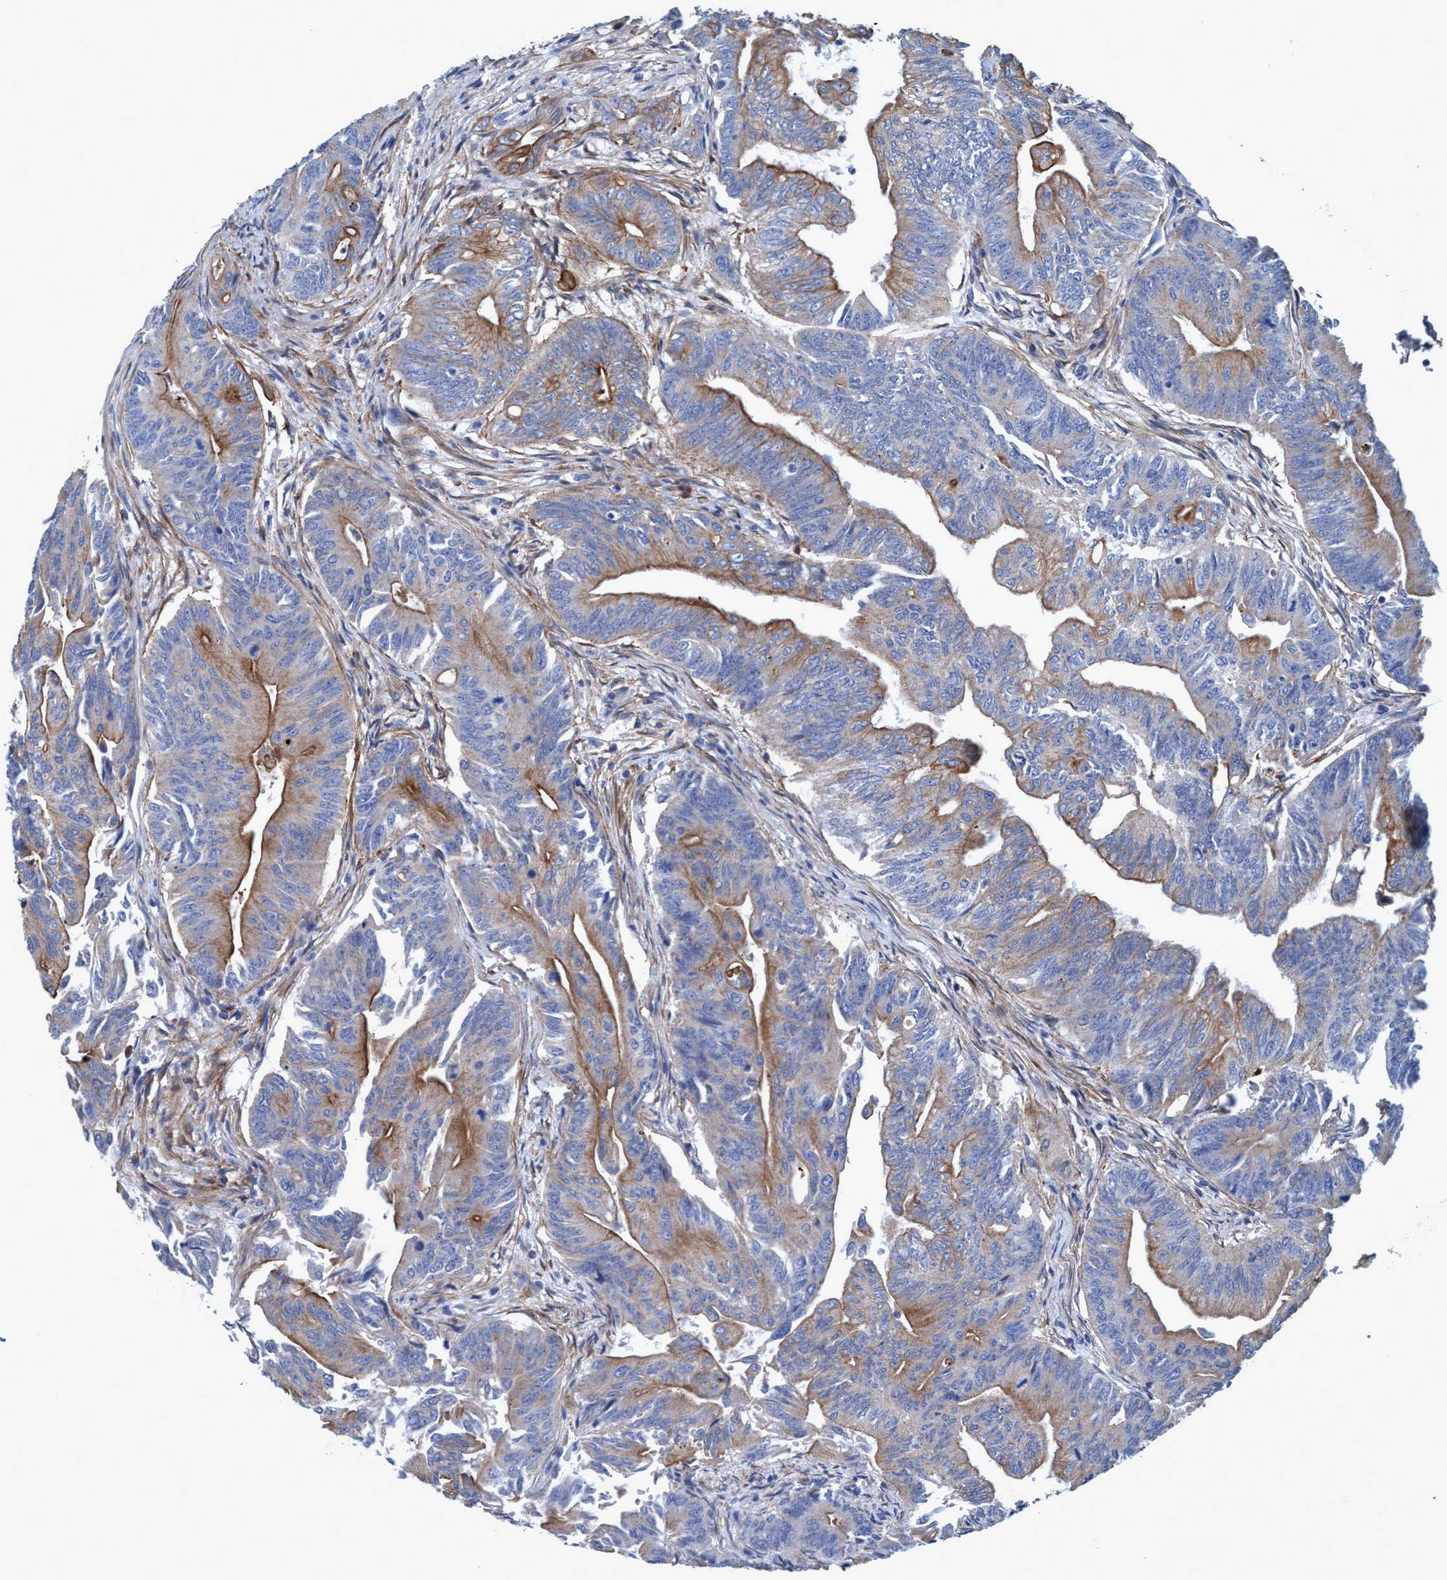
{"staining": {"intensity": "moderate", "quantity": ">75%", "location": "cytoplasmic/membranous"}, "tissue": "colorectal cancer", "cell_type": "Tumor cells", "image_type": "cancer", "snomed": [{"axis": "morphology", "description": "Adenoma, NOS"}, {"axis": "morphology", "description": "Adenocarcinoma, NOS"}, {"axis": "topography", "description": "Colon"}], "caption": "Tumor cells display moderate cytoplasmic/membranous positivity in approximately >75% of cells in adenoma (colorectal).", "gene": "GULP1", "patient": {"sex": "male", "age": 79}}